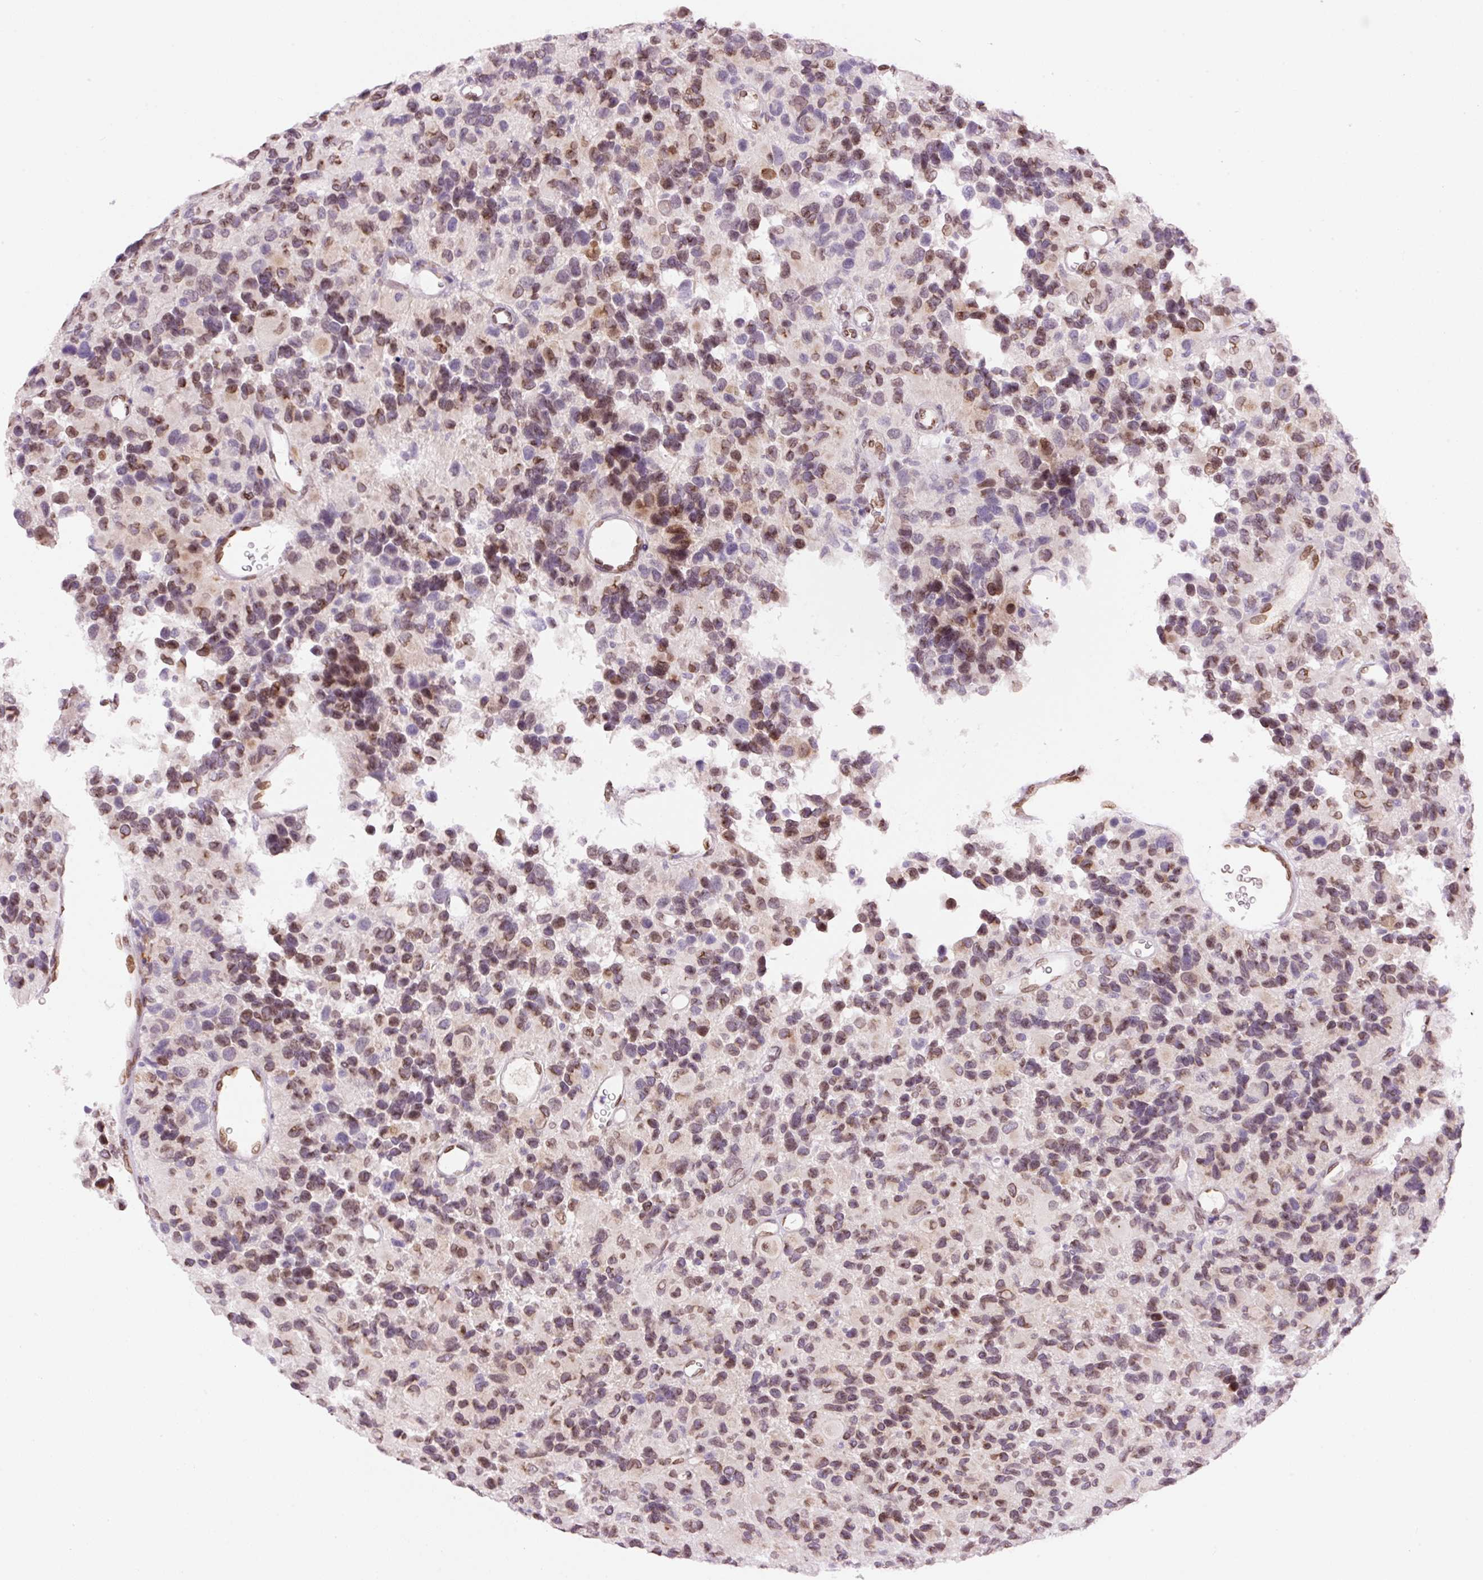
{"staining": {"intensity": "moderate", "quantity": ">75%", "location": "nuclear"}, "tissue": "glioma", "cell_type": "Tumor cells", "image_type": "cancer", "snomed": [{"axis": "morphology", "description": "Glioma, malignant, High grade"}, {"axis": "topography", "description": "Brain"}], "caption": "High-power microscopy captured an immunohistochemistry histopathology image of glioma, revealing moderate nuclear staining in approximately >75% of tumor cells.", "gene": "ZNF224", "patient": {"sex": "male", "age": 77}}